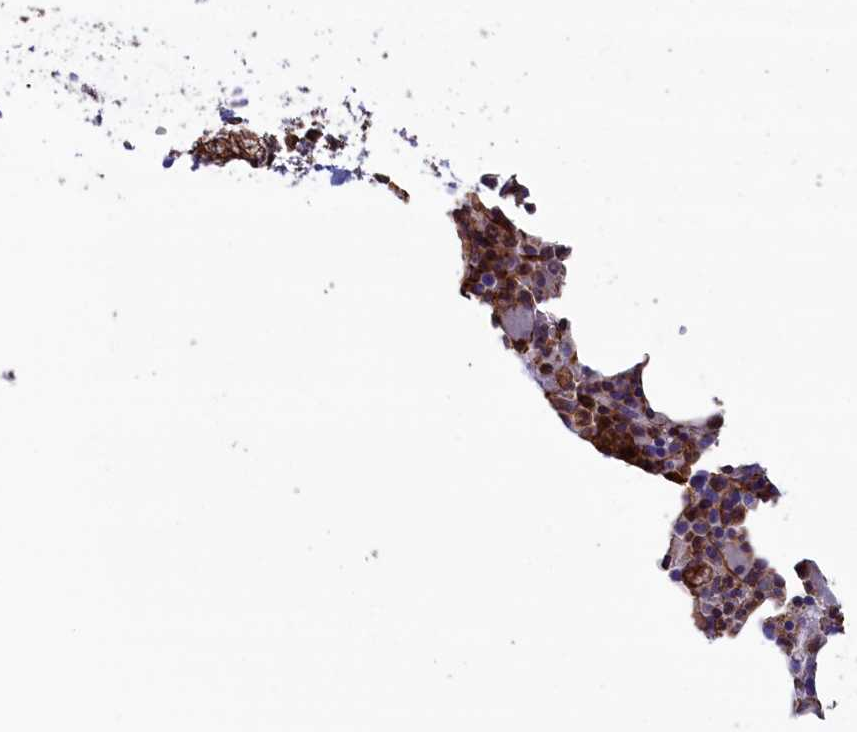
{"staining": {"intensity": "moderate", "quantity": "25%-75%", "location": "cytoplasmic/membranous"}, "tissue": "bone marrow", "cell_type": "Hematopoietic cells", "image_type": "normal", "snomed": [{"axis": "morphology", "description": "Normal tissue, NOS"}, {"axis": "morphology", "description": "Inflammation, NOS"}, {"axis": "topography", "description": "Bone marrow"}], "caption": "Bone marrow stained with IHC exhibits moderate cytoplasmic/membranous staining in about 25%-75% of hematopoietic cells.", "gene": "GATB", "patient": {"sex": "female", "age": 78}}